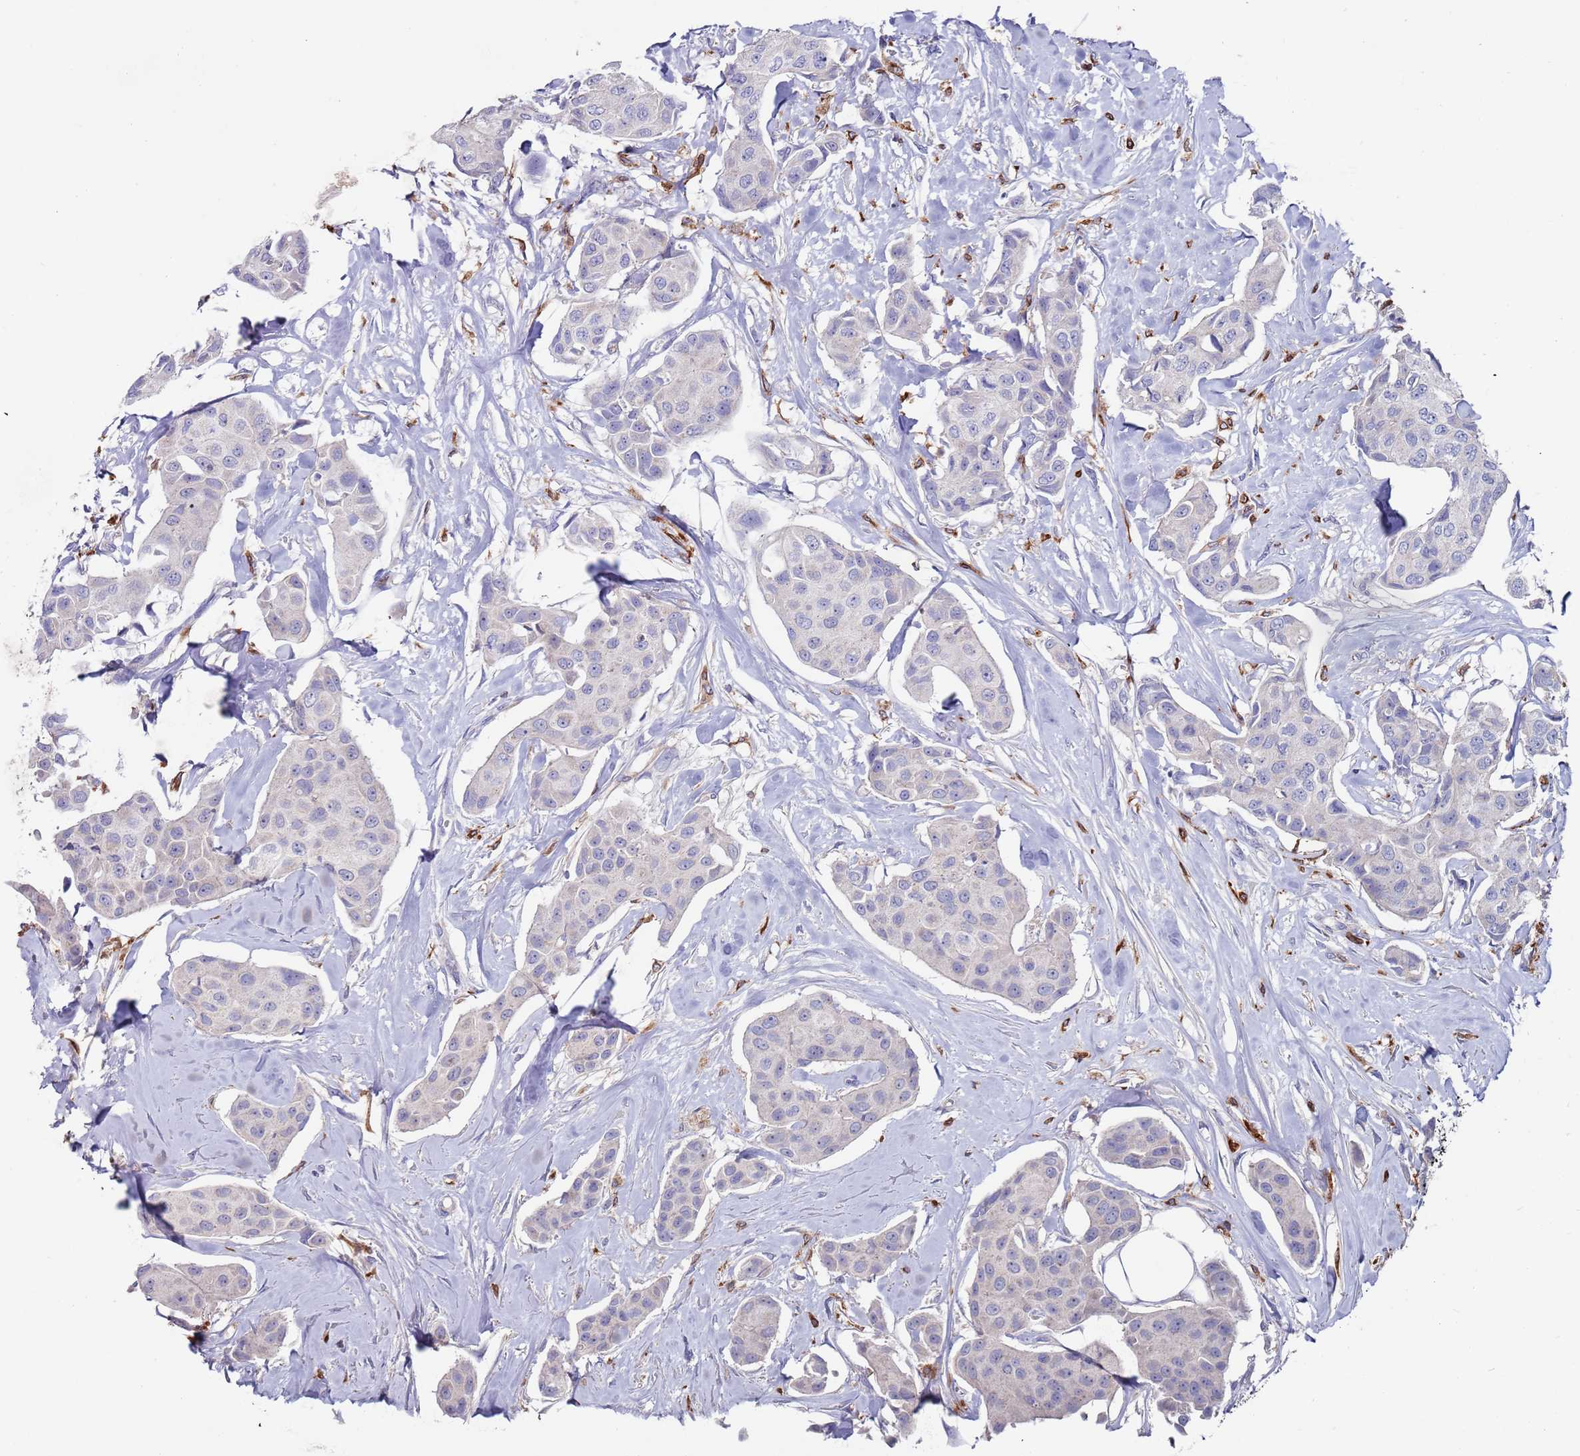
{"staining": {"intensity": "negative", "quantity": "none", "location": "none"}, "tissue": "breast cancer", "cell_type": "Tumor cells", "image_type": "cancer", "snomed": [{"axis": "morphology", "description": "Duct carcinoma"}, {"axis": "topography", "description": "Breast"}, {"axis": "topography", "description": "Lymph node"}], "caption": "There is no significant positivity in tumor cells of invasive ductal carcinoma (breast).", "gene": "GREB1L", "patient": {"sex": "female", "age": 80}}